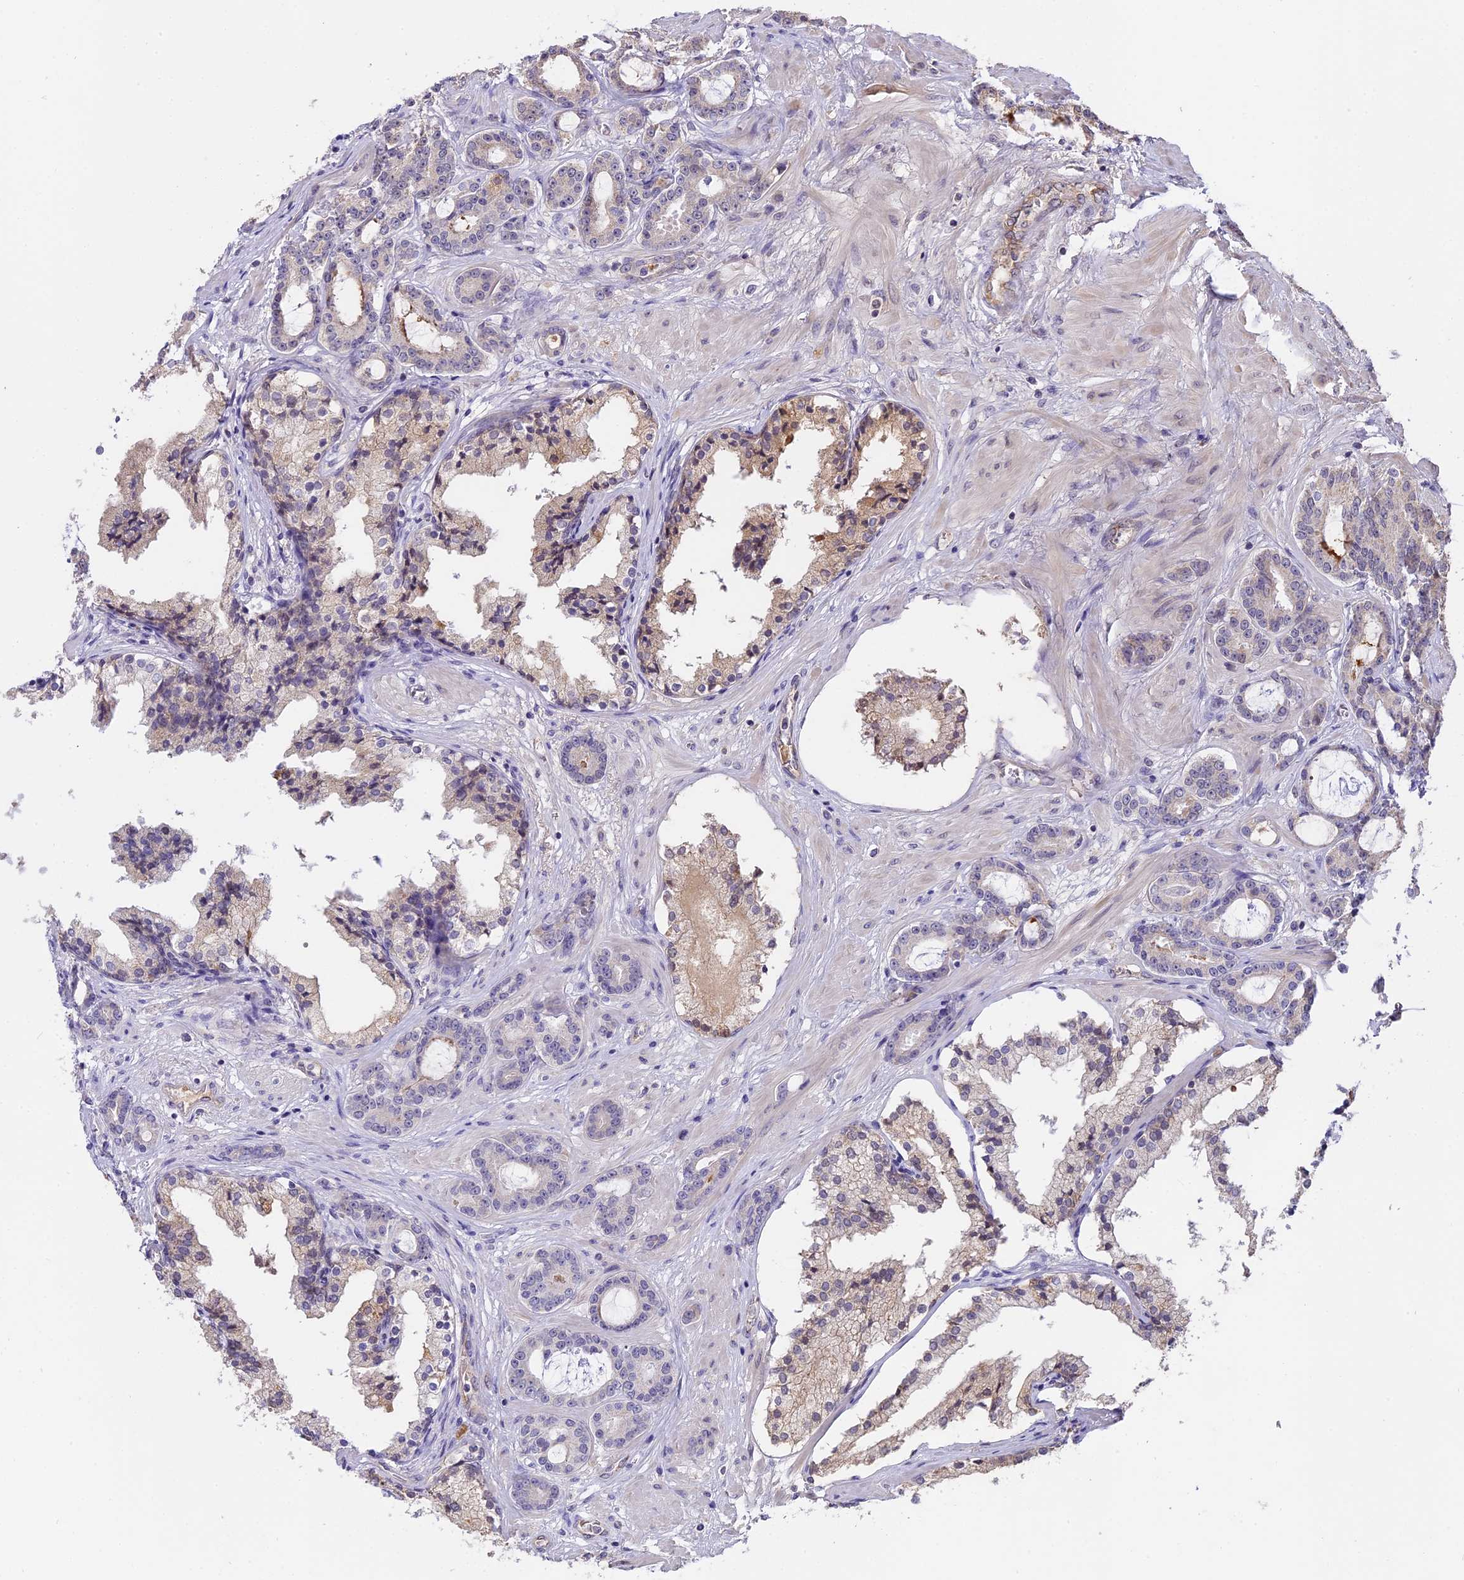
{"staining": {"intensity": "negative", "quantity": "none", "location": "none"}, "tissue": "prostate cancer", "cell_type": "Tumor cells", "image_type": "cancer", "snomed": [{"axis": "morphology", "description": "Adenocarcinoma, High grade"}, {"axis": "topography", "description": "Prostate"}], "caption": "This histopathology image is of prostate adenocarcinoma (high-grade) stained with IHC to label a protein in brown with the nuclei are counter-stained blue. There is no staining in tumor cells.", "gene": "WFDC2", "patient": {"sex": "male", "age": 58}}